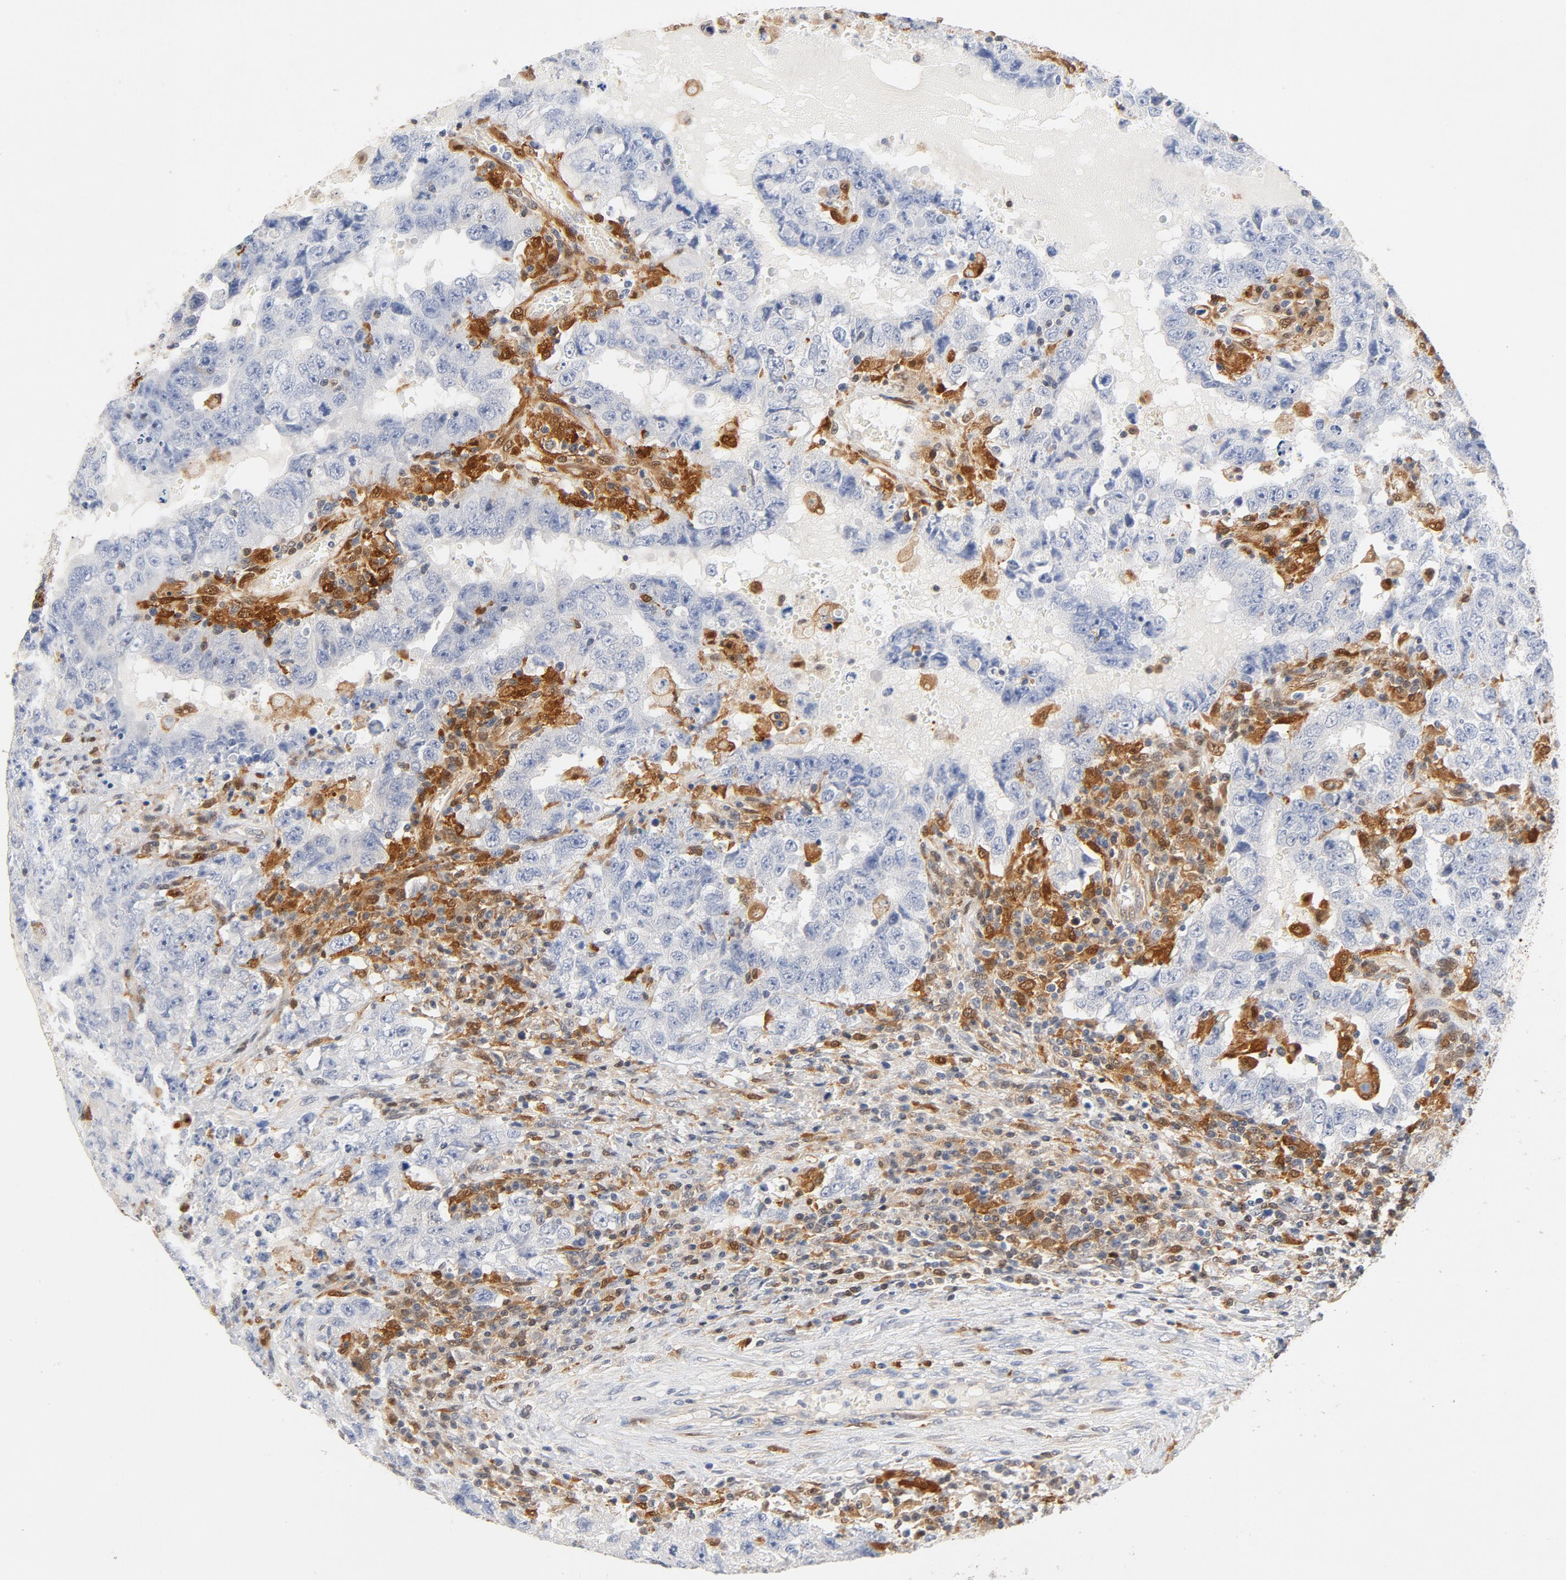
{"staining": {"intensity": "negative", "quantity": "none", "location": "none"}, "tissue": "testis cancer", "cell_type": "Tumor cells", "image_type": "cancer", "snomed": [{"axis": "morphology", "description": "Carcinoma, Embryonal, NOS"}, {"axis": "topography", "description": "Testis"}], "caption": "This is an IHC image of human embryonal carcinoma (testis). There is no positivity in tumor cells.", "gene": "STAT1", "patient": {"sex": "male", "age": 26}}